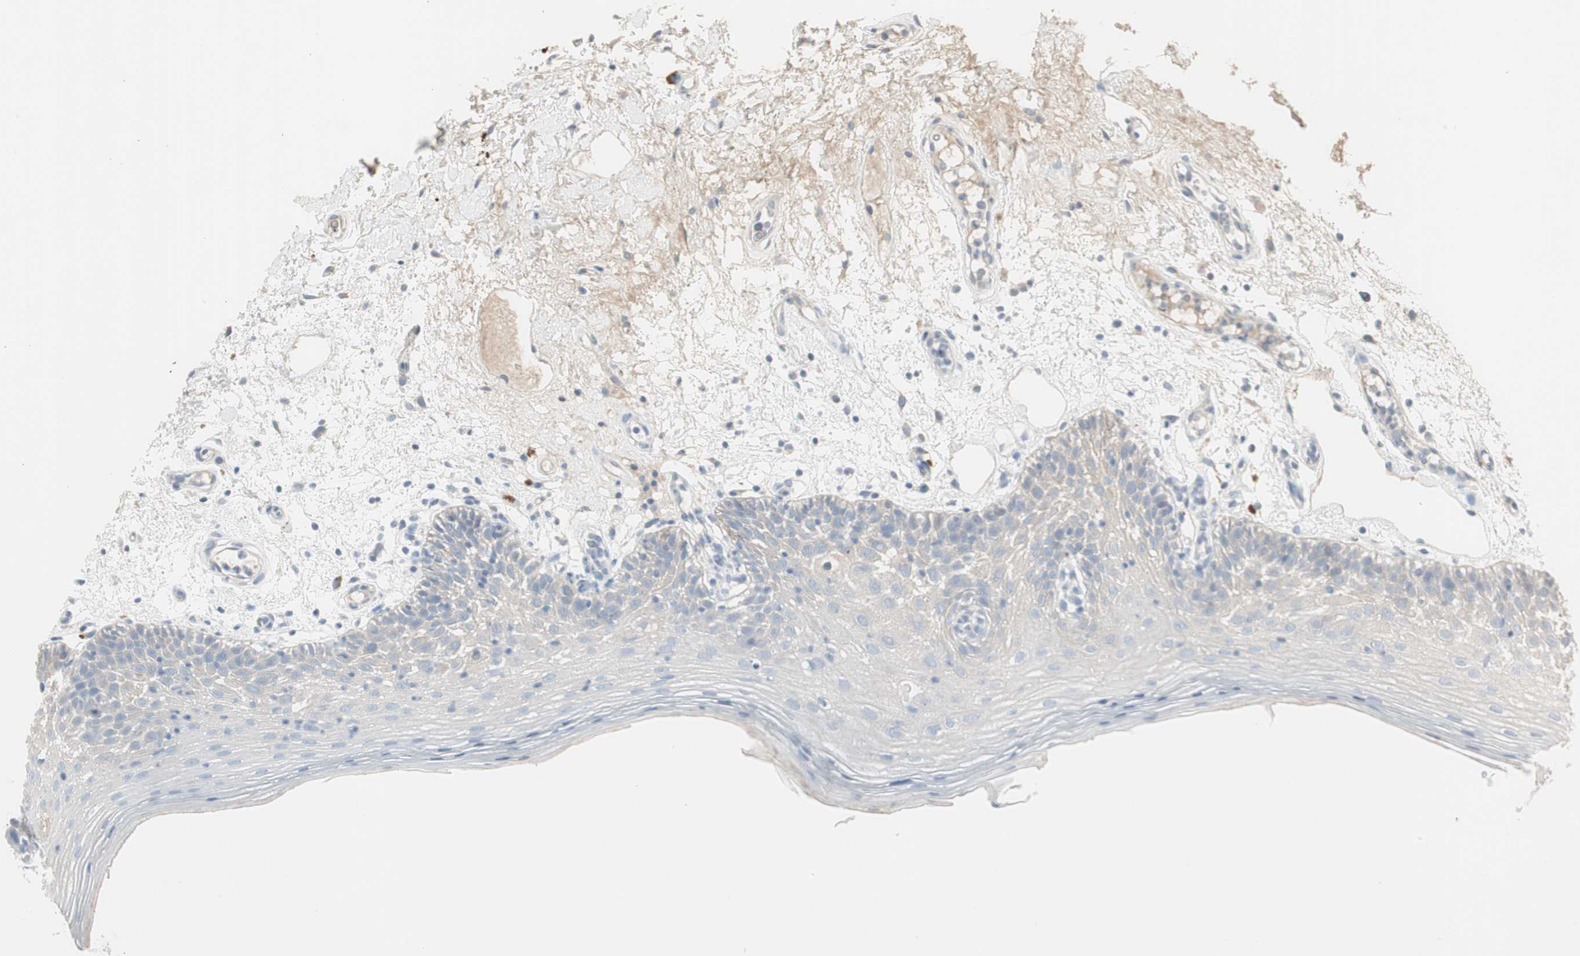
{"staining": {"intensity": "negative", "quantity": "none", "location": "none"}, "tissue": "oral mucosa", "cell_type": "Squamous epithelial cells", "image_type": "normal", "snomed": [{"axis": "morphology", "description": "Normal tissue, NOS"}, {"axis": "morphology", "description": "Squamous cell carcinoma, NOS"}, {"axis": "topography", "description": "Skeletal muscle"}, {"axis": "topography", "description": "Oral tissue"}, {"axis": "topography", "description": "Head-Neck"}], "caption": "The immunohistochemistry (IHC) micrograph has no significant positivity in squamous epithelial cells of oral mucosa.", "gene": "MAPRE3", "patient": {"sex": "male", "age": 71}}